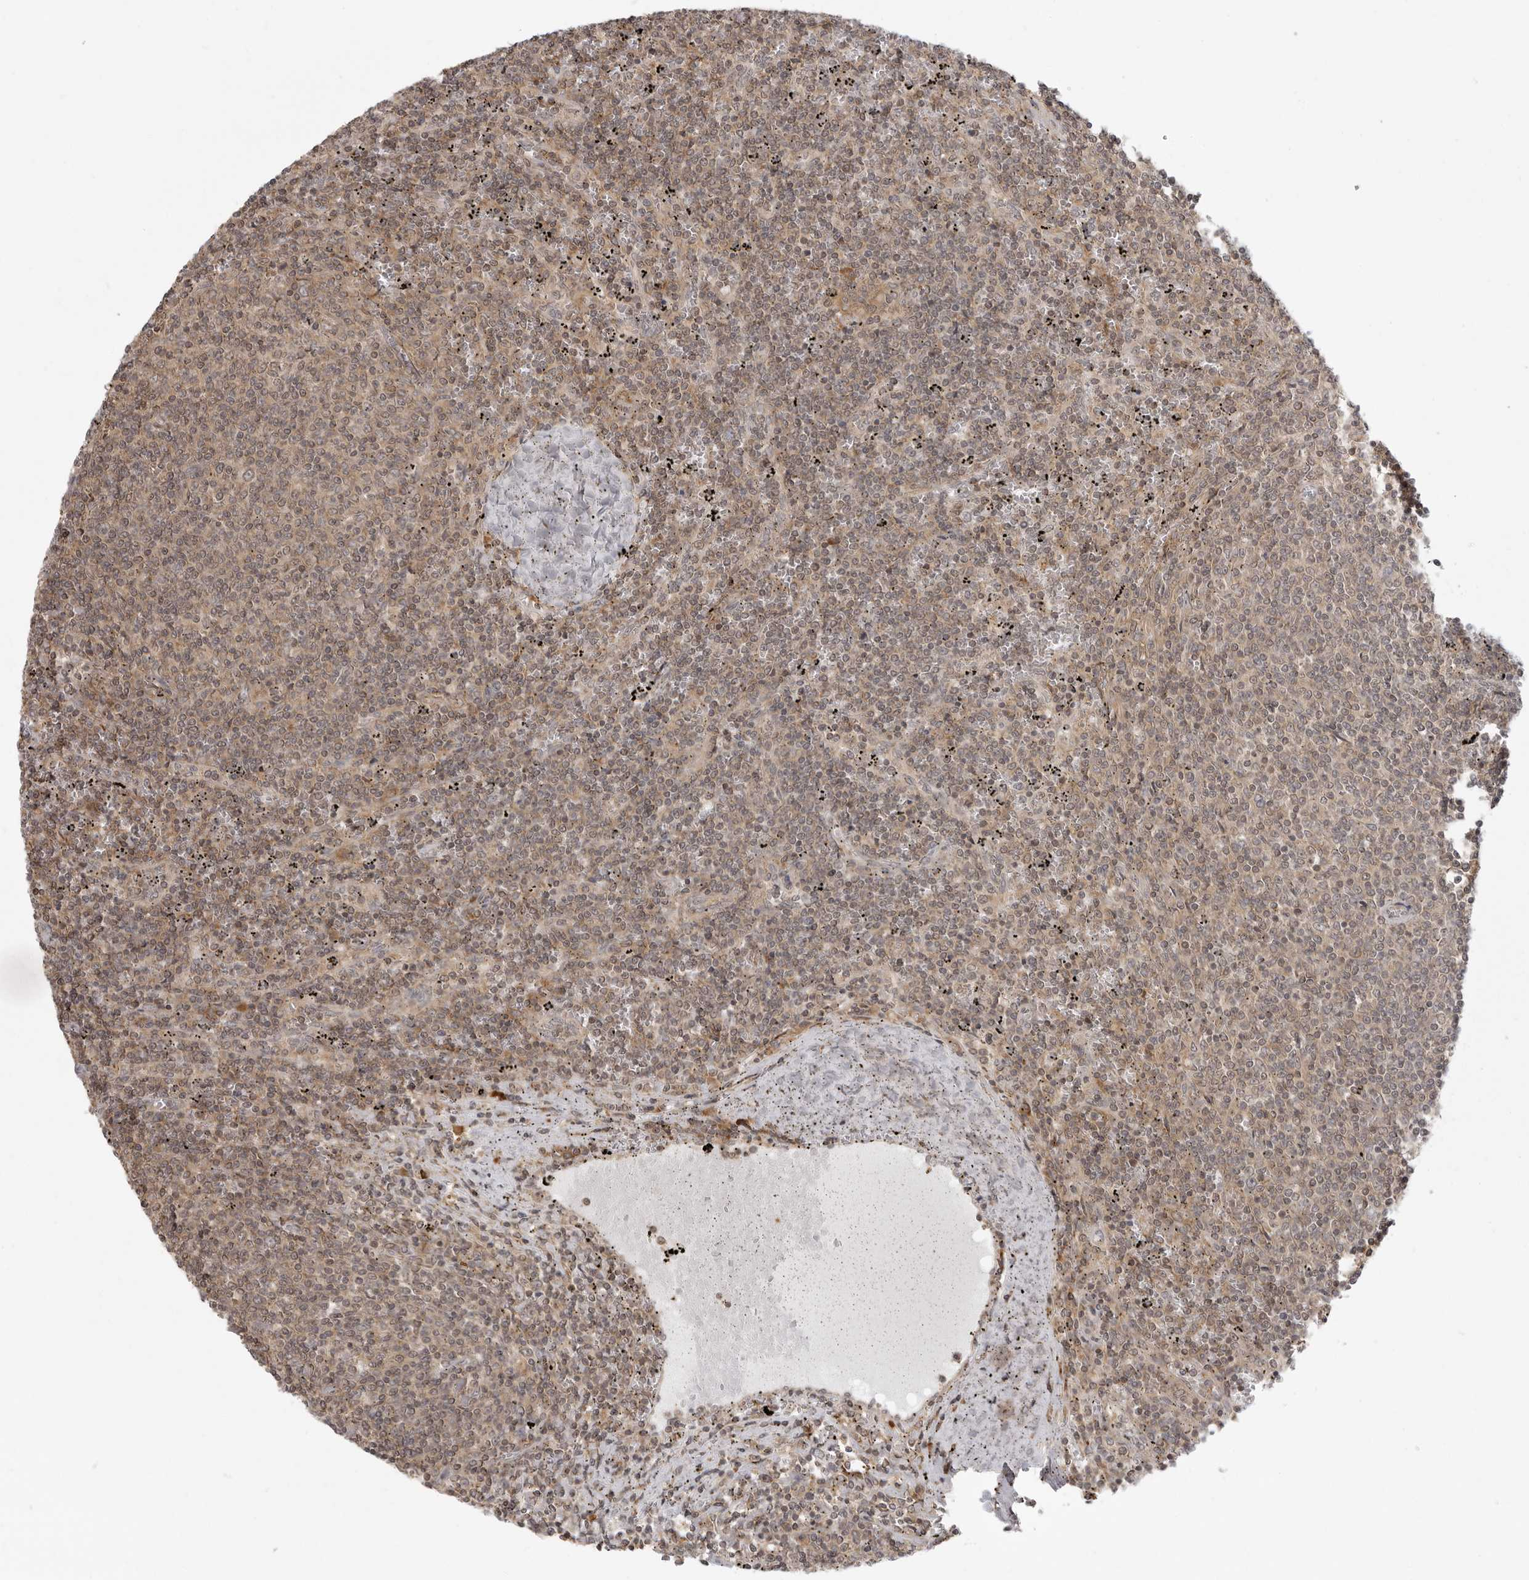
{"staining": {"intensity": "moderate", "quantity": "25%-75%", "location": "nuclear"}, "tissue": "lymphoma", "cell_type": "Tumor cells", "image_type": "cancer", "snomed": [{"axis": "morphology", "description": "Malignant lymphoma, non-Hodgkin's type, Low grade"}, {"axis": "topography", "description": "Spleen"}], "caption": "A photomicrograph of human low-grade malignant lymphoma, non-Hodgkin's type stained for a protein displays moderate nuclear brown staining in tumor cells. The protein is shown in brown color, while the nuclei are stained blue.", "gene": "PRRC2A", "patient": {"sex": "female", "age": 50}}